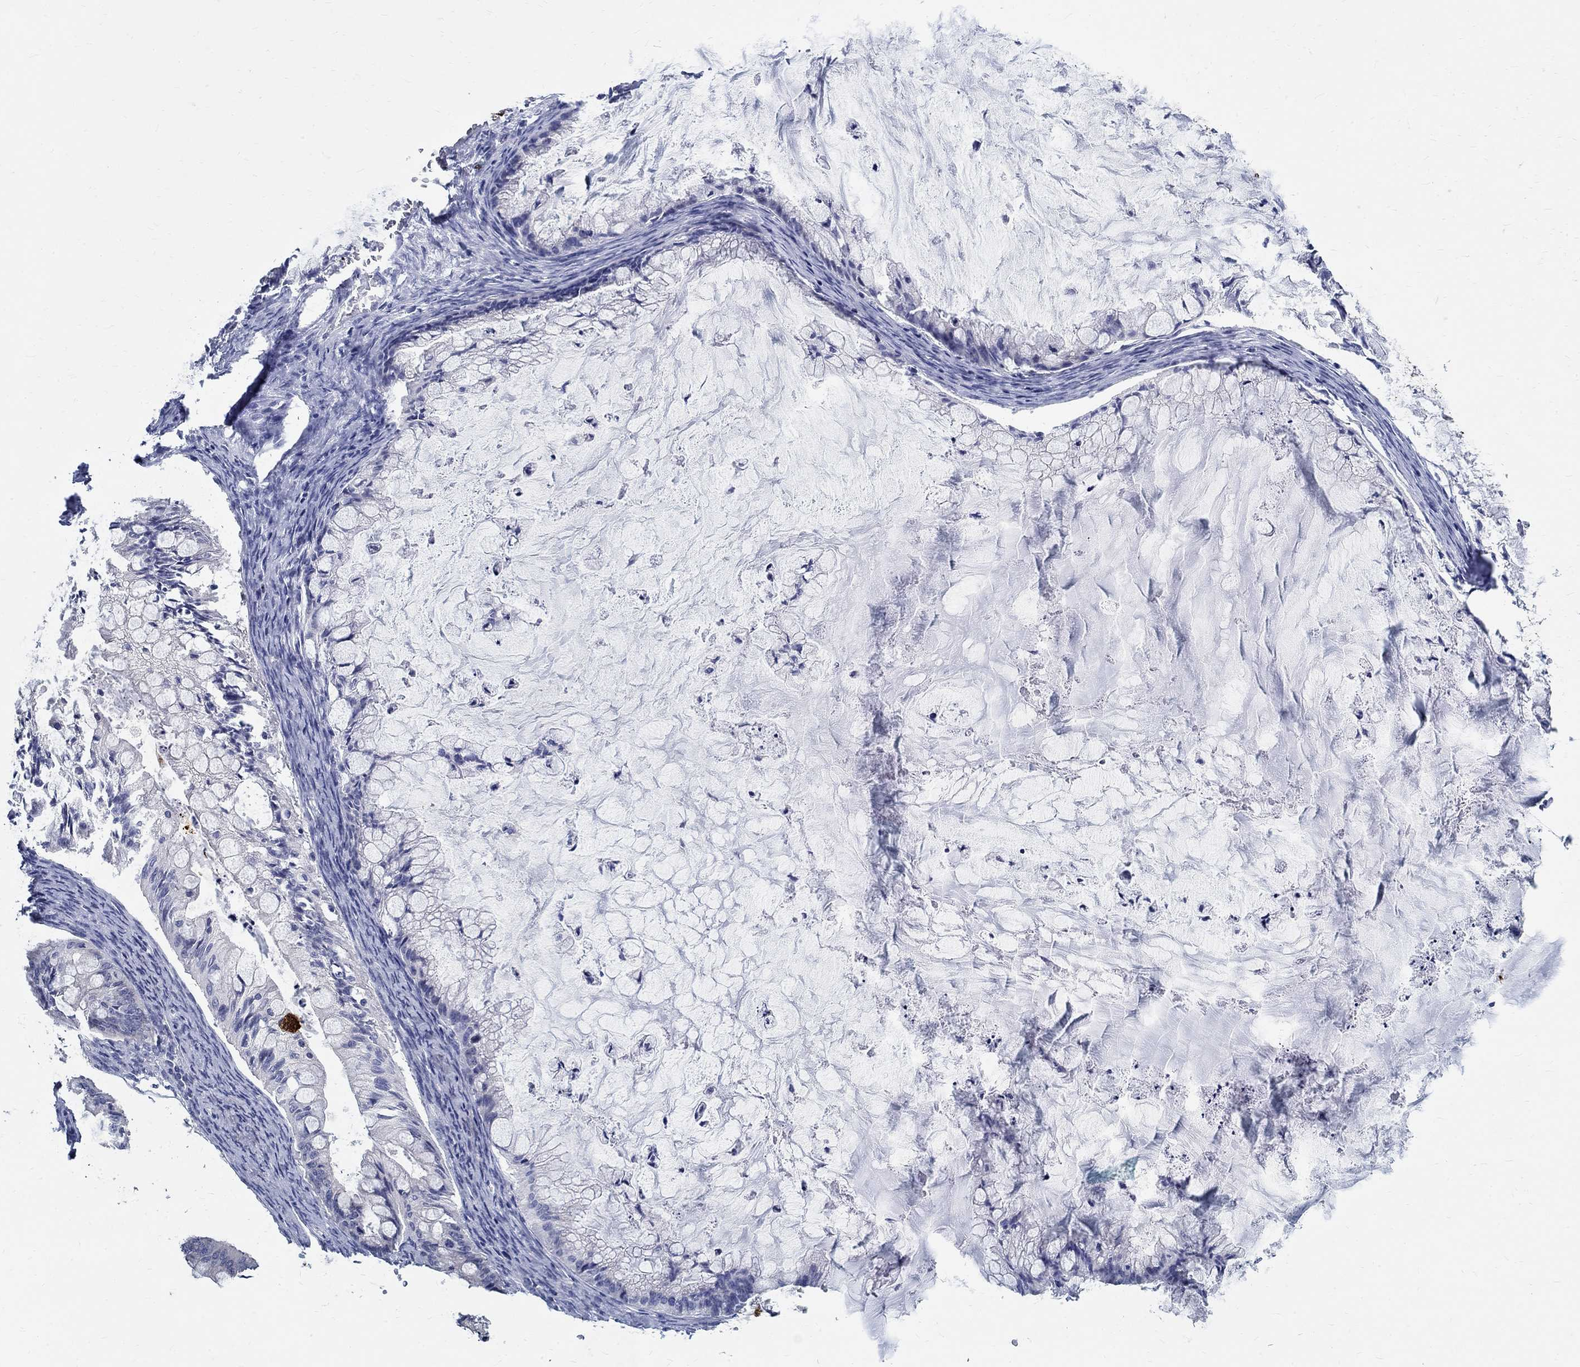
{"staining": {"intensity": "strong", "quantity": "<25%", "location": "cytoplasmic/membranous"}, "tissue": "ovarian cancer", "cell_type": "Tumor cells", "image_type": "cancer", "snomed": [{"axis": "morphology", "description": "Cystadenocarcinoma, mucinous, NOS"}, {"axis": "topography", "description": "Ovary"}], "caption": "An image showing strong cytoplasmic/membranous positivity in about <25% of tumor cells in ovarian mucinous cystadenocarcinoma, as visualized by brown immunohistochemical staining.", "gene": "BSPRY", "patient": {"sex": "female", "age": 57}}